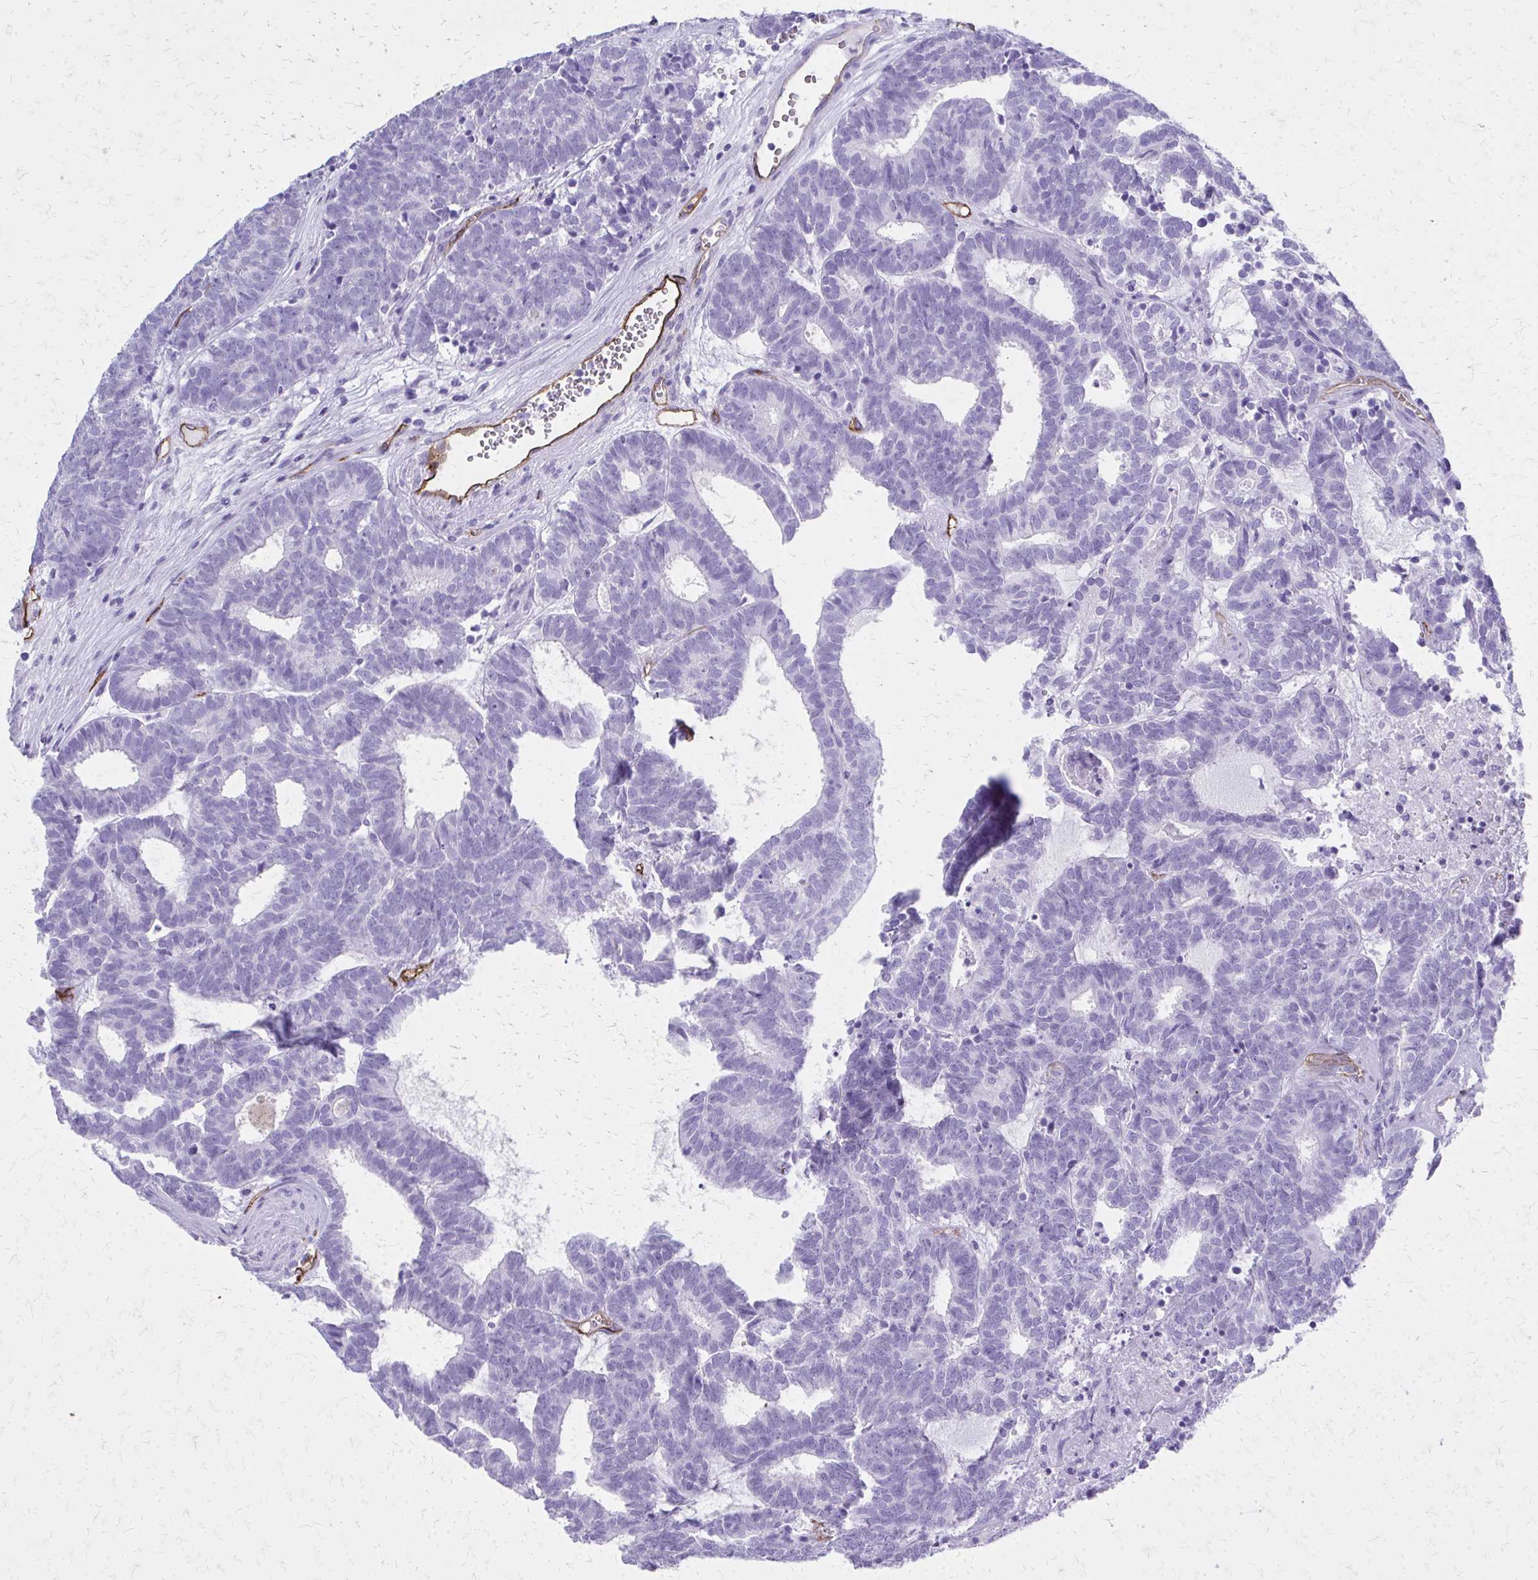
{"staining": {"intensity": "negative", "quantity": "none", "location": "none"}, "tissue": "head and neck cancer", "cell_type": "Tumor cells", "image_type": "cancer", "snomed": [{"axis": "morphology", "description": "Adenocarcinoma, NOS"}, {"axis": "topography", "description": "Head-Neck"}], "caption": "Tumor cells are negative for protein expression in human head and neck cancer (adenocarcinoma).", "gene": "TPSG1", "patient": {"sex": "female", "age": 81}}